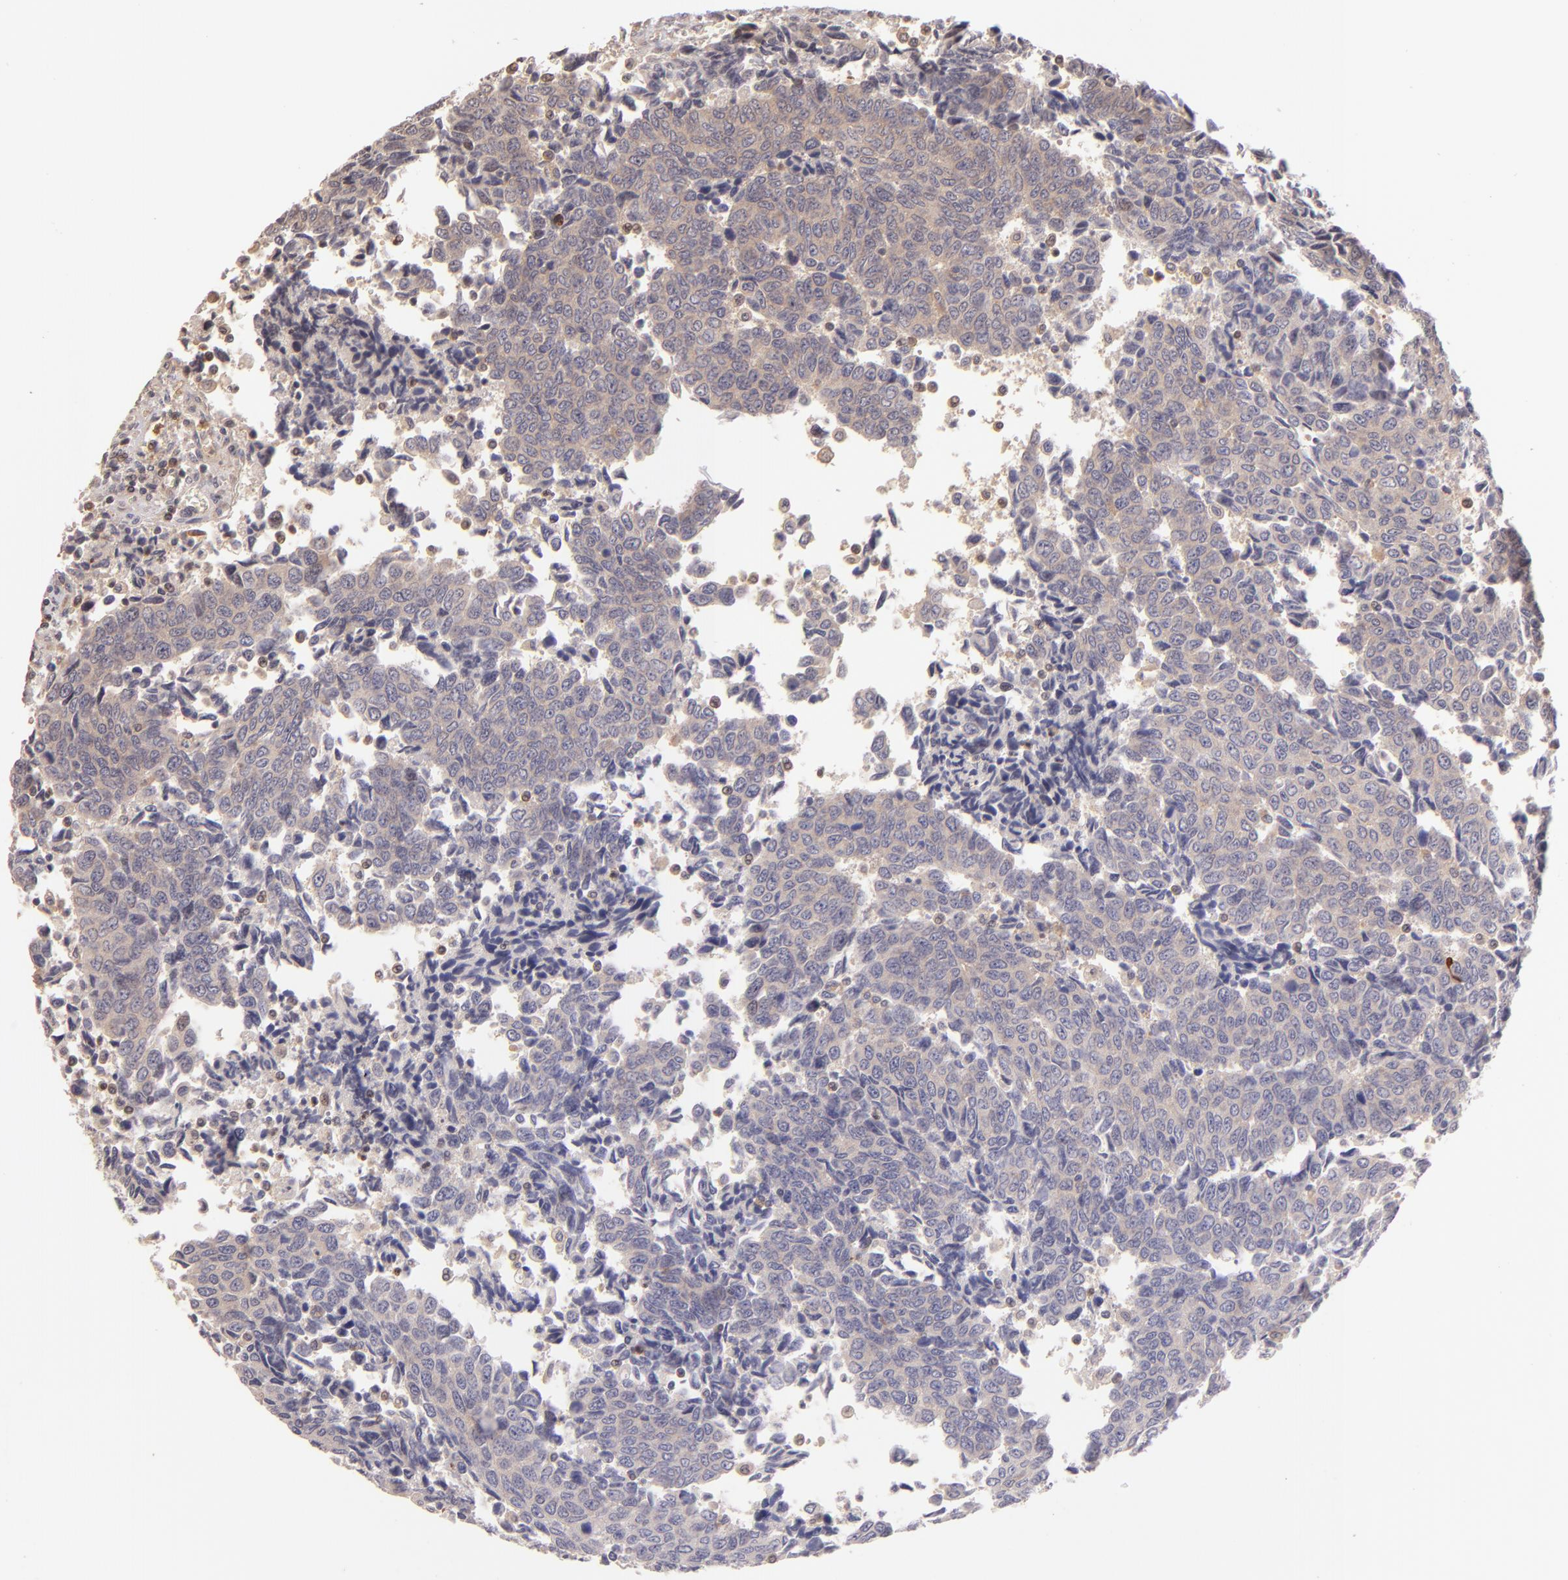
{"staining": {"intensity": "weak", "quantity": ">75%", "location": "cytoplasmic/membranous"}, "tissue": "urothelial cancer", "cell_type": "Tumor cells", "image_type": "cancer", "snomed": [{"axis": "morphology", "description": "Urothelial carcinoma, High grade"}, {"axis": "topography", "description": "Urinary bladder"}], "caption": "This micrograph displays urothelial carcinoma (high-grade) stained with immunohistochemistry (IHC) to label a protein in brown. The cytoplasmic/membranous of tumor cells show weak positivity for the protein. Nuclei are counter-stained blue.", "gene": "BTK", "patient": {"sex": "male", "age": 86}}